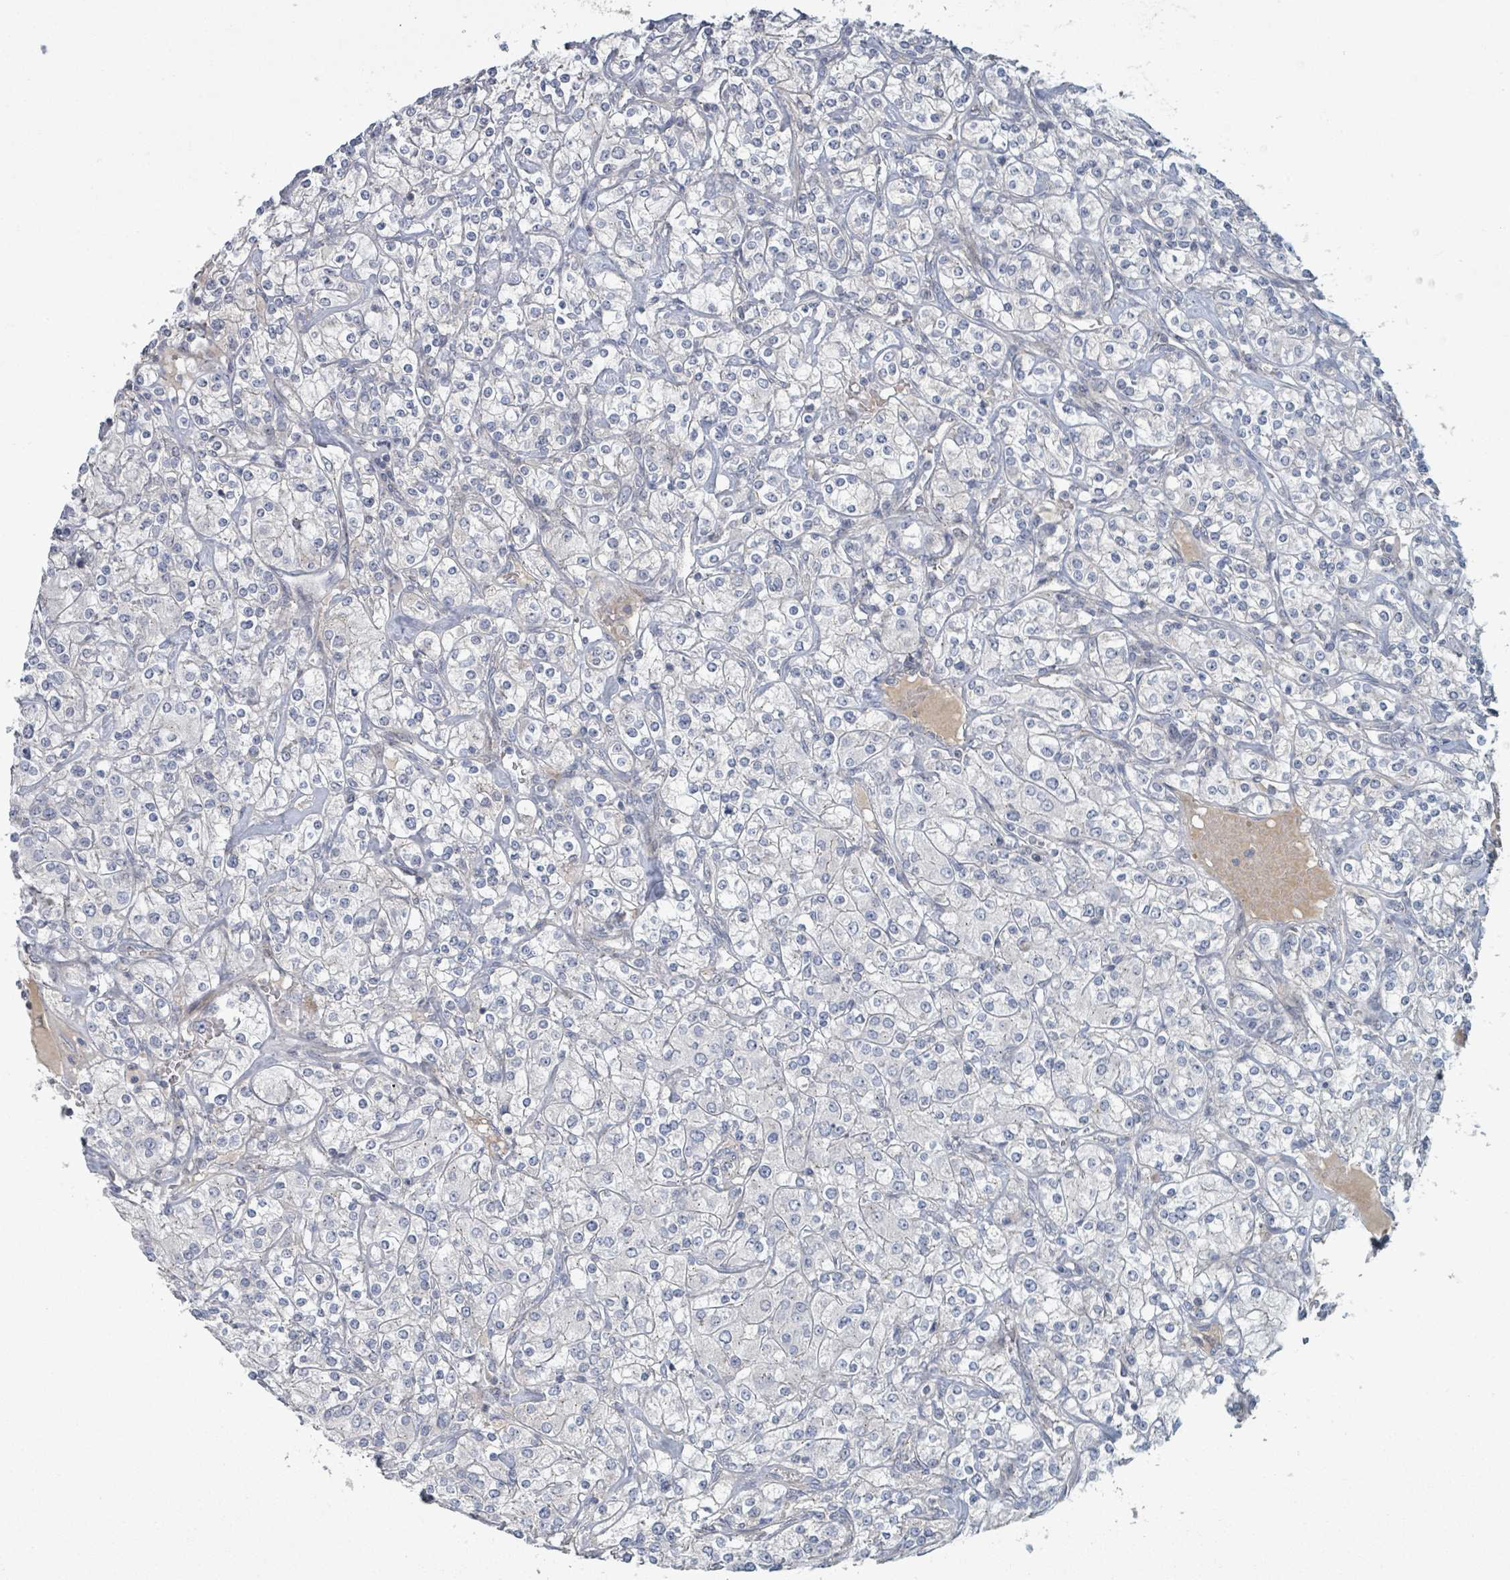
{"staining": {"intensity": "negative", "quantity": "none", "location": "none"}, "tissue": "renal cancer", "cell_type": "Tumor cells", "image_type": "cancer", "snomed": [{"axis": "morphology", "description": "Adenocarcinoma, NOS"}, {"axis": "topography", "description": "Kidney"}], "caption": "This micrograph is of renal cancer (adenocarcinoma) stained with IHC to label a protein in brown with the nuclei are counter-stained blue. There is no positivity in tumor cells.", "gene": "COL5A3", "patient": {"sex": "male", "age": 77}}